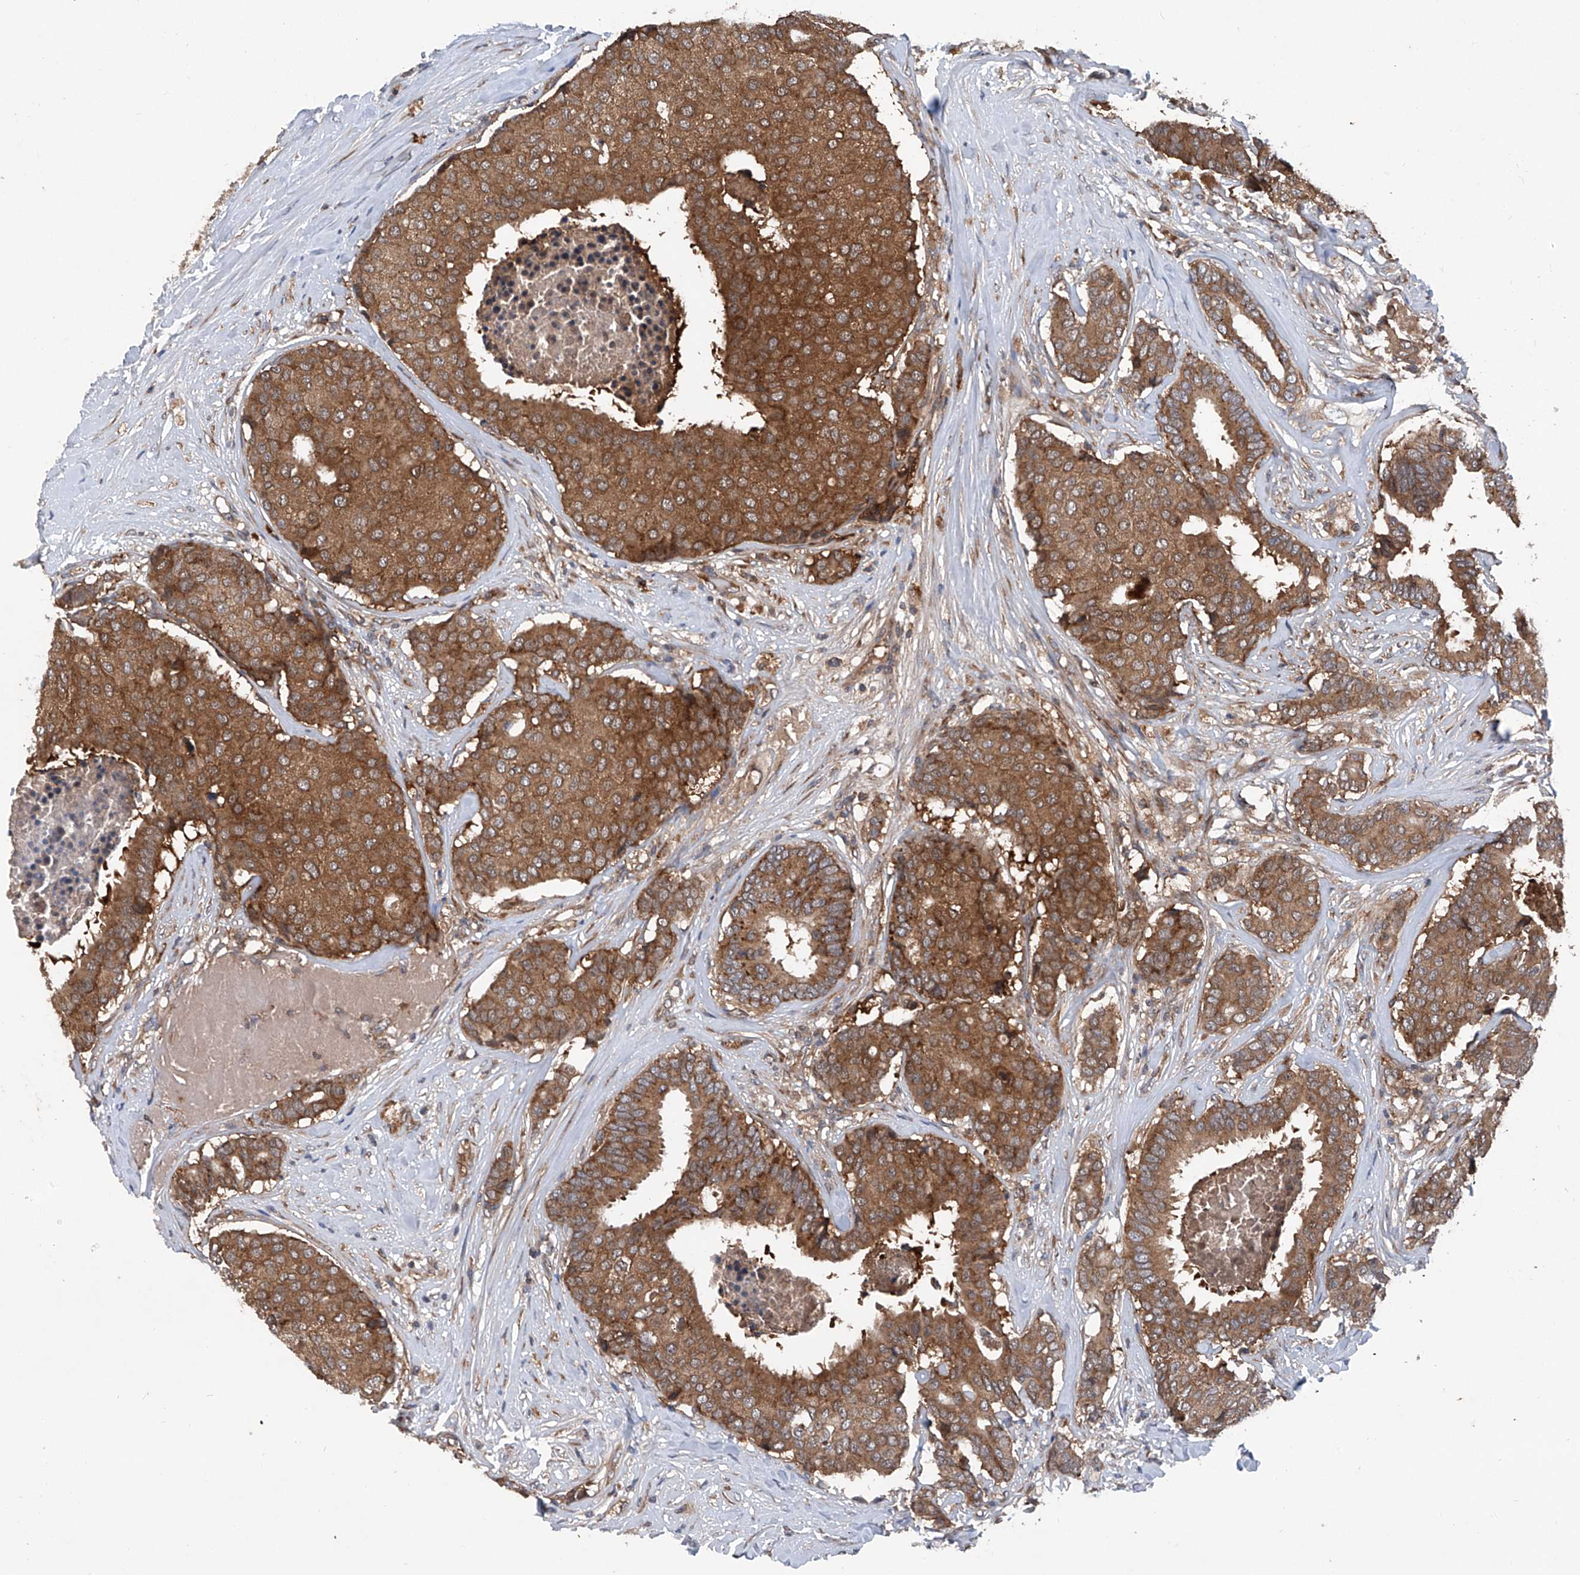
{"staining": {"intensity": "moderate", "quantity": ">75%", "location": "cytoplasmic/membranous"}, "tissue": "breast cancer", "cell_type": "Tumor cells", "image_type": "cancer", "snomed": [{"axis": "morphology", "description": "Duct carcinoma"}, {"axis": "topography", "description": "Breast"}], "caption": "Tumor cells display moderate cytoplasmic/membranous positivity in approximately >75% of cells in breast invasive ductal carcinoma.", "gene": "ASCC3", "patient": {"sex": "female", "age": 75}}